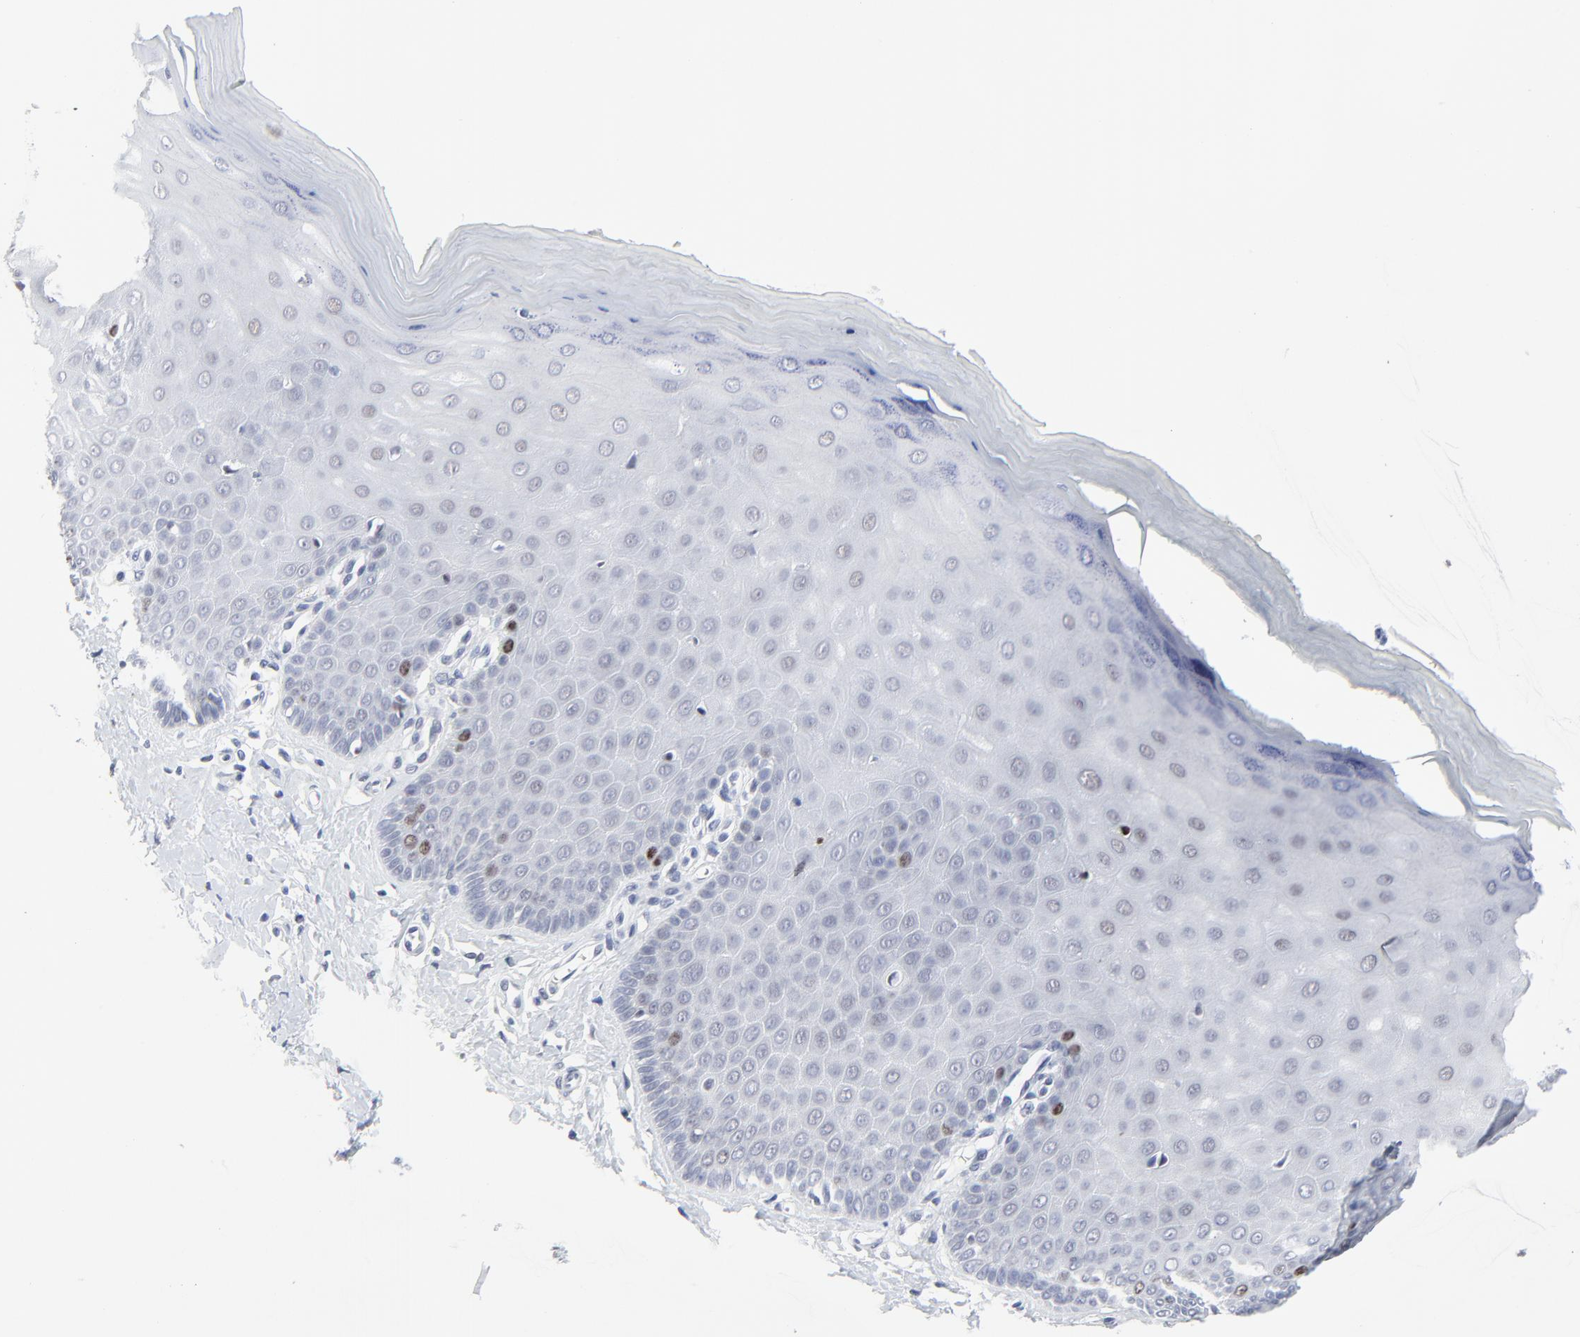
{"staining": {"intensity": "weak", "quantity": "<25%", "location": "nuclear"}, "tissue": "cervix", "cell_type": "Glandular cells", "image_type": "normal", "snomed": [{"axis": "morphology", "description": "Normal tissue, NOS"}, {"axis": "topography", "description": "Cervix"}], "caption": "The photomicrograph reveals no staining of glandular cells in benign cervix.", "gene": "ZNF589", "patient": {"sex": "female", "age": 55}}